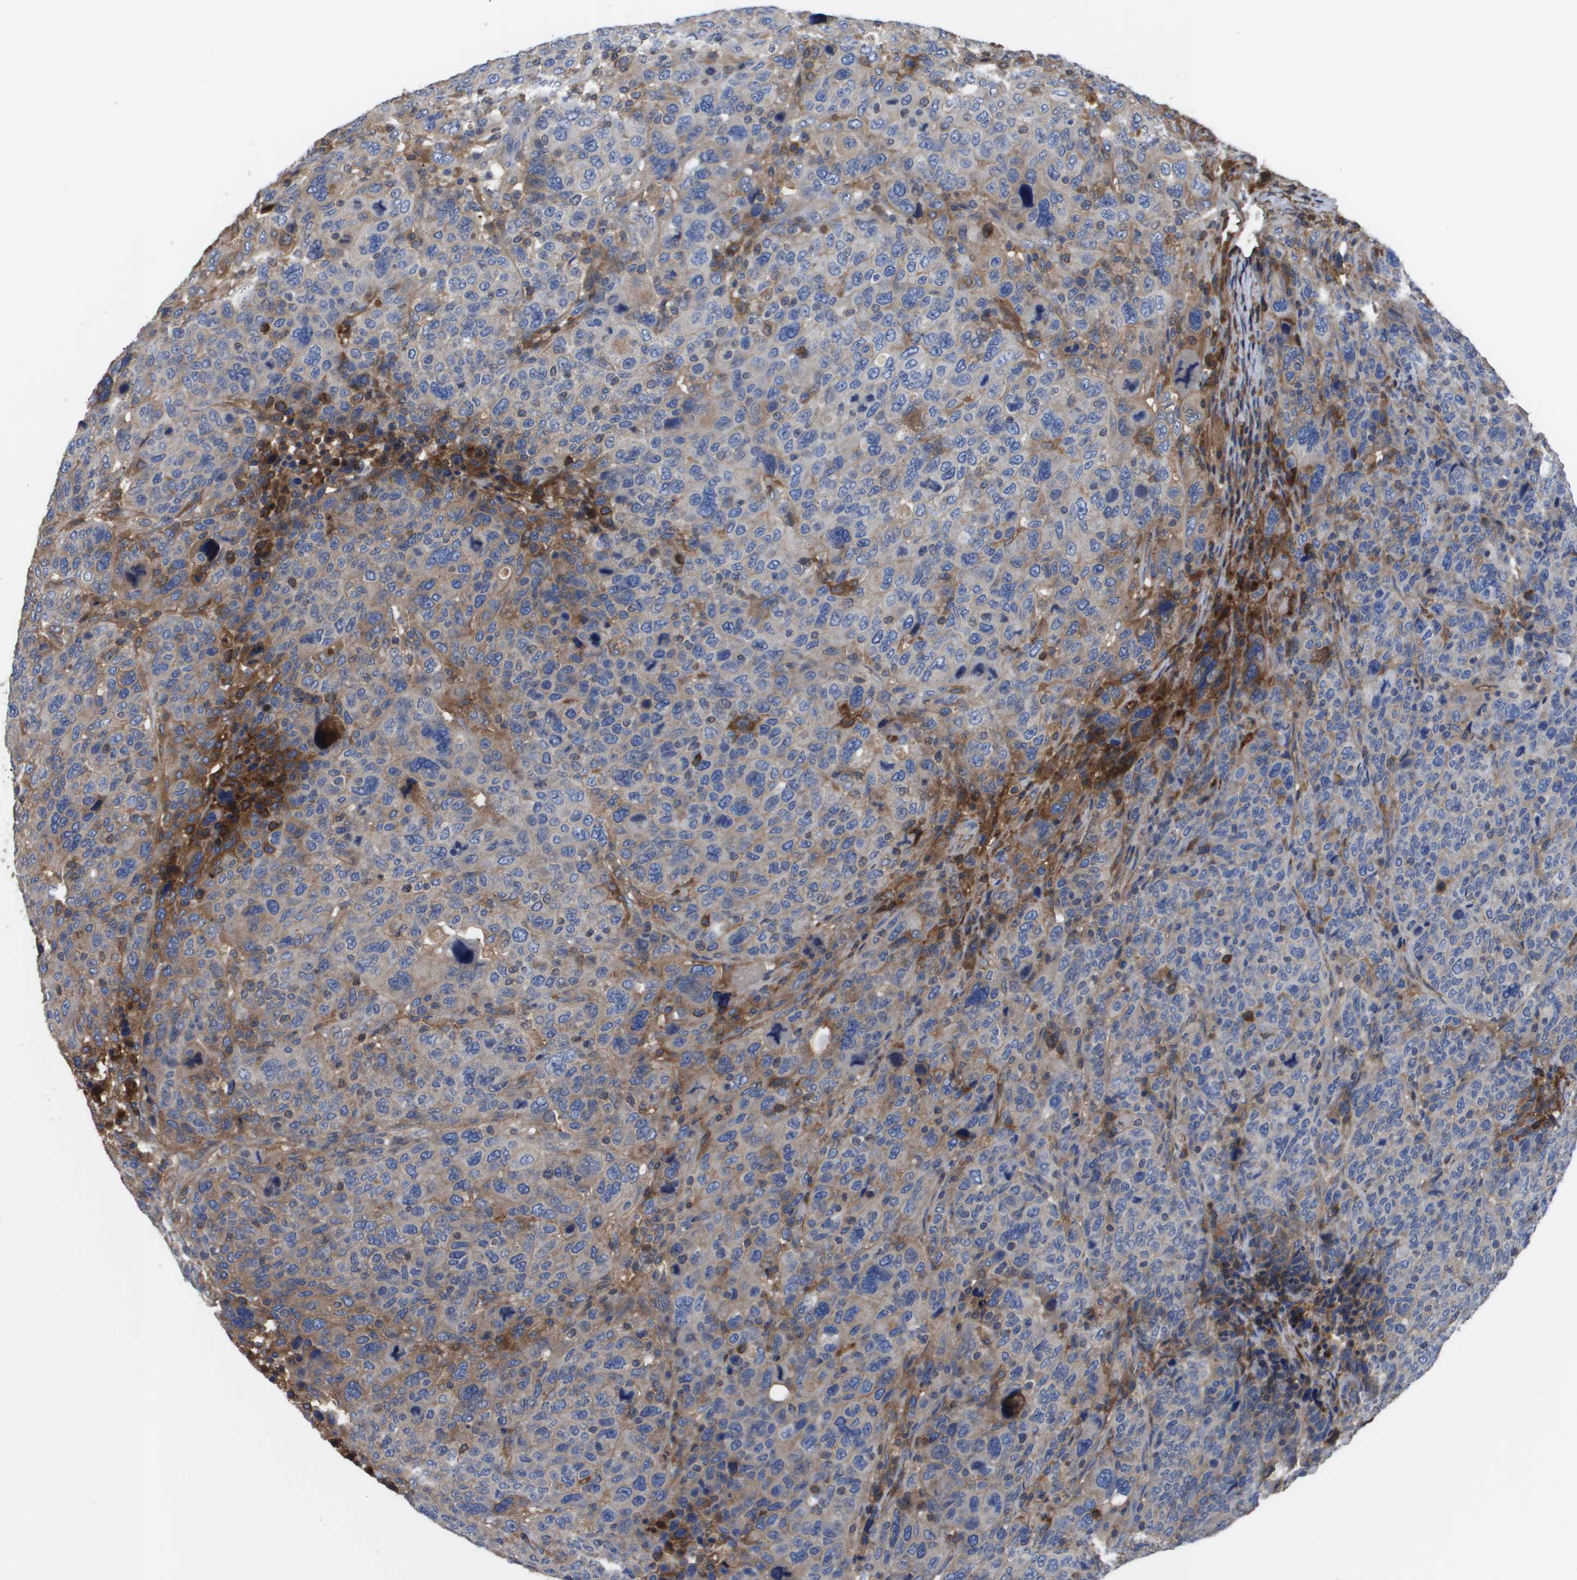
{"staining": {"intensity": "moderate", "quantity": "<25%", "location": "cytoplasmic/membranous"}, "tissue": "breast cancer", "cell_type": "Tumor cells", "image_type": "cancer", "snomed": [{"axis": "morphology", "description": "Duct carcinoma"}, {"axis": "topography", "description": "Breast"}], "caption": "Immunohistochemistry (DAB) staining of human breast invasive ductal carcinoma reveals moderate cytoplasmic/membranous protein expression in approximately <25% of tumor cells. (brown staining indicates protein expression, while blue staining denotes nuclei).", "gene": "SERPINA6", "patient": {"sex": "female", "age": 37}}